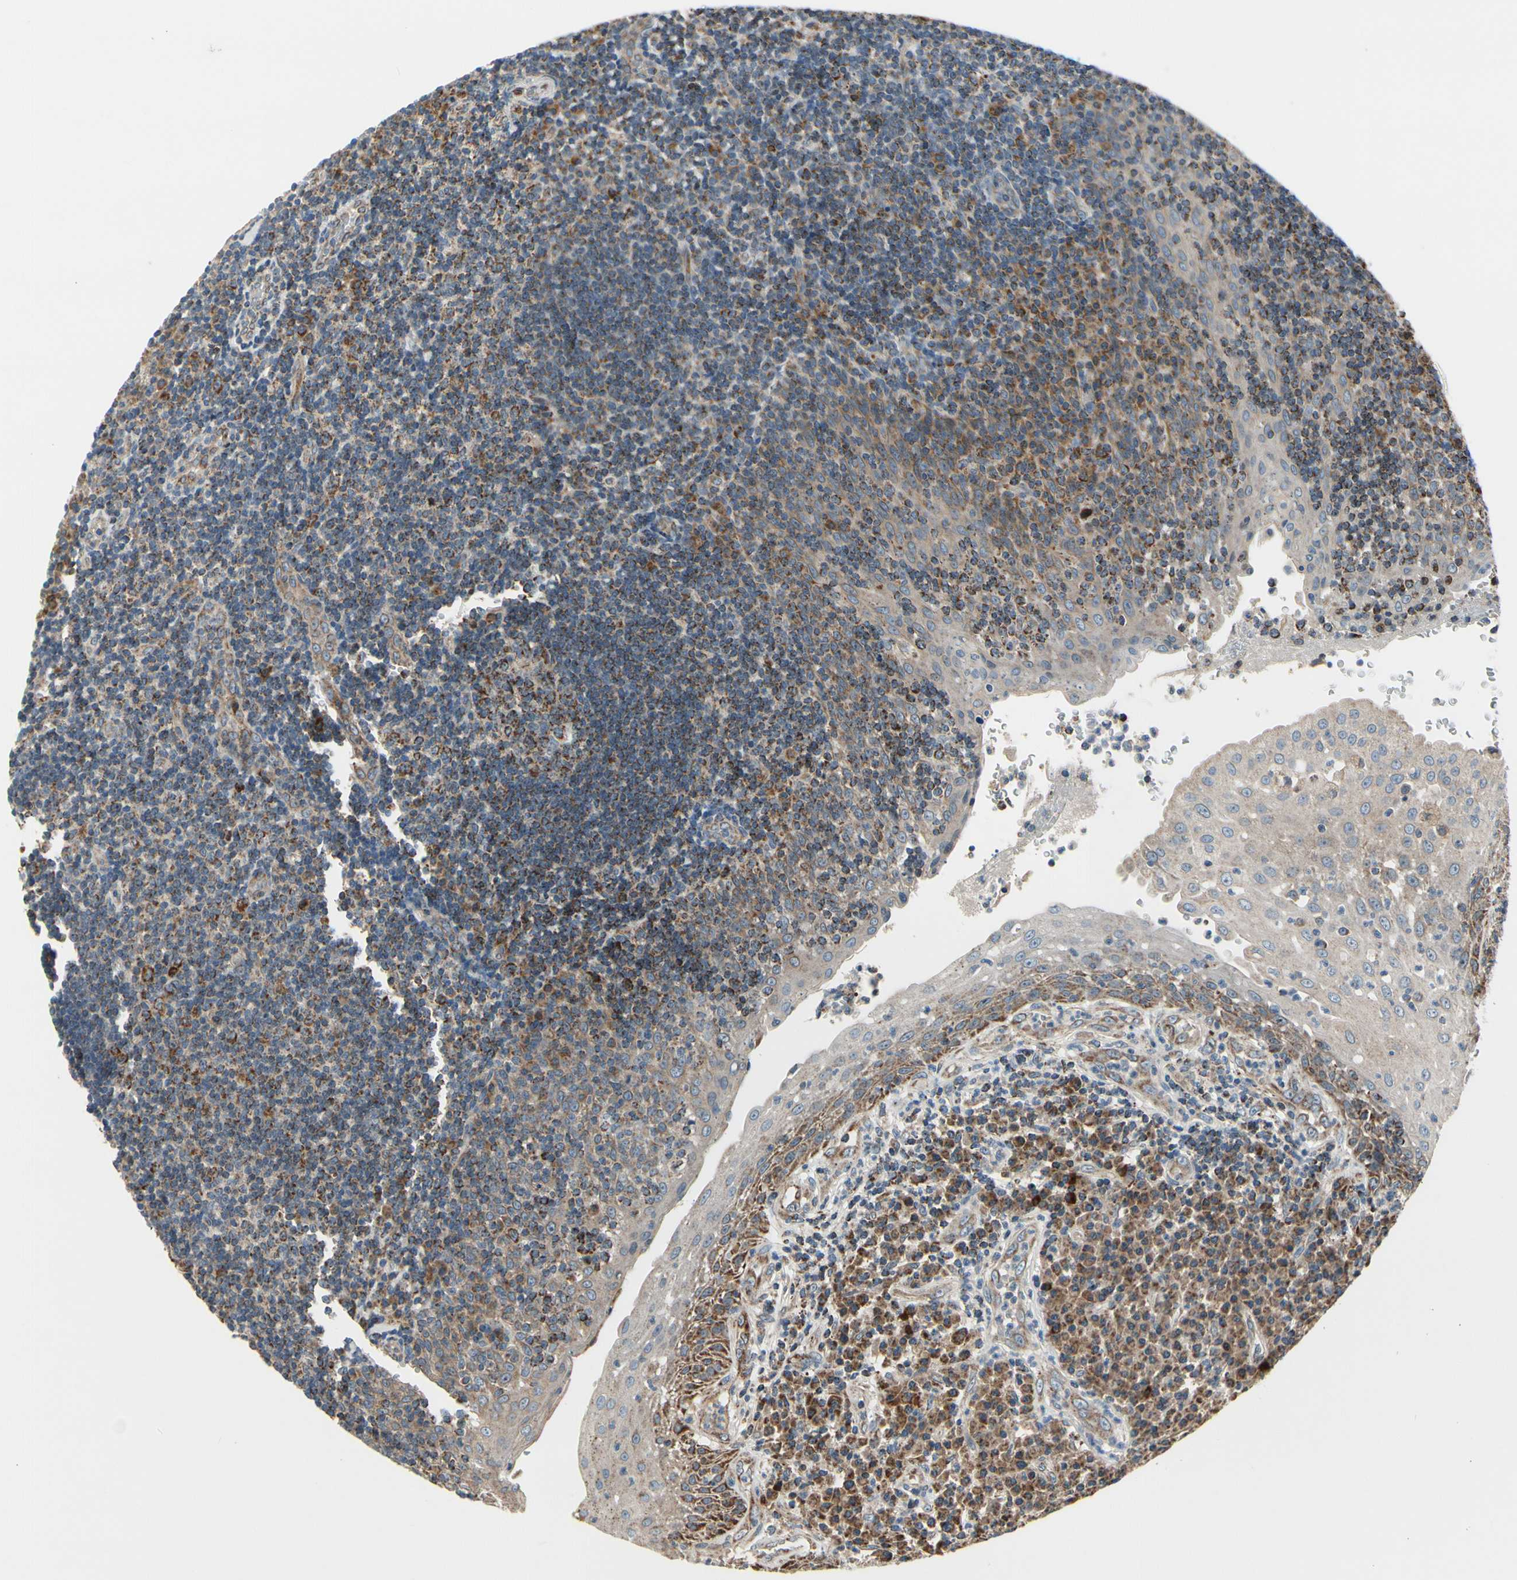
{"staining": {"intensity": "moderate", "quantity": ">75%", "location": "cytoplasmic/membranous"}, "tissue": "tonsil", "cell_type": "Germinal center cells", "image_type": "normal", "snomed": [{"axis": "morphology", "description": "Normal tissue, NOS"}, {"axis": "topography", "description": "Tonsil"}], "caption": "Immunohistochemistry (IHC) micrograph of benign tonsil: human tonsil stained using immunohistochemistry exhibits medium levels of moderate protein expression localized specifically in the cytoplasmic/membranous of germinal center cells, appearing as a cytoplasmic/membranous brown color.", "gene": "NPHP3", "patient": {"sex": "female", "age": 40}}